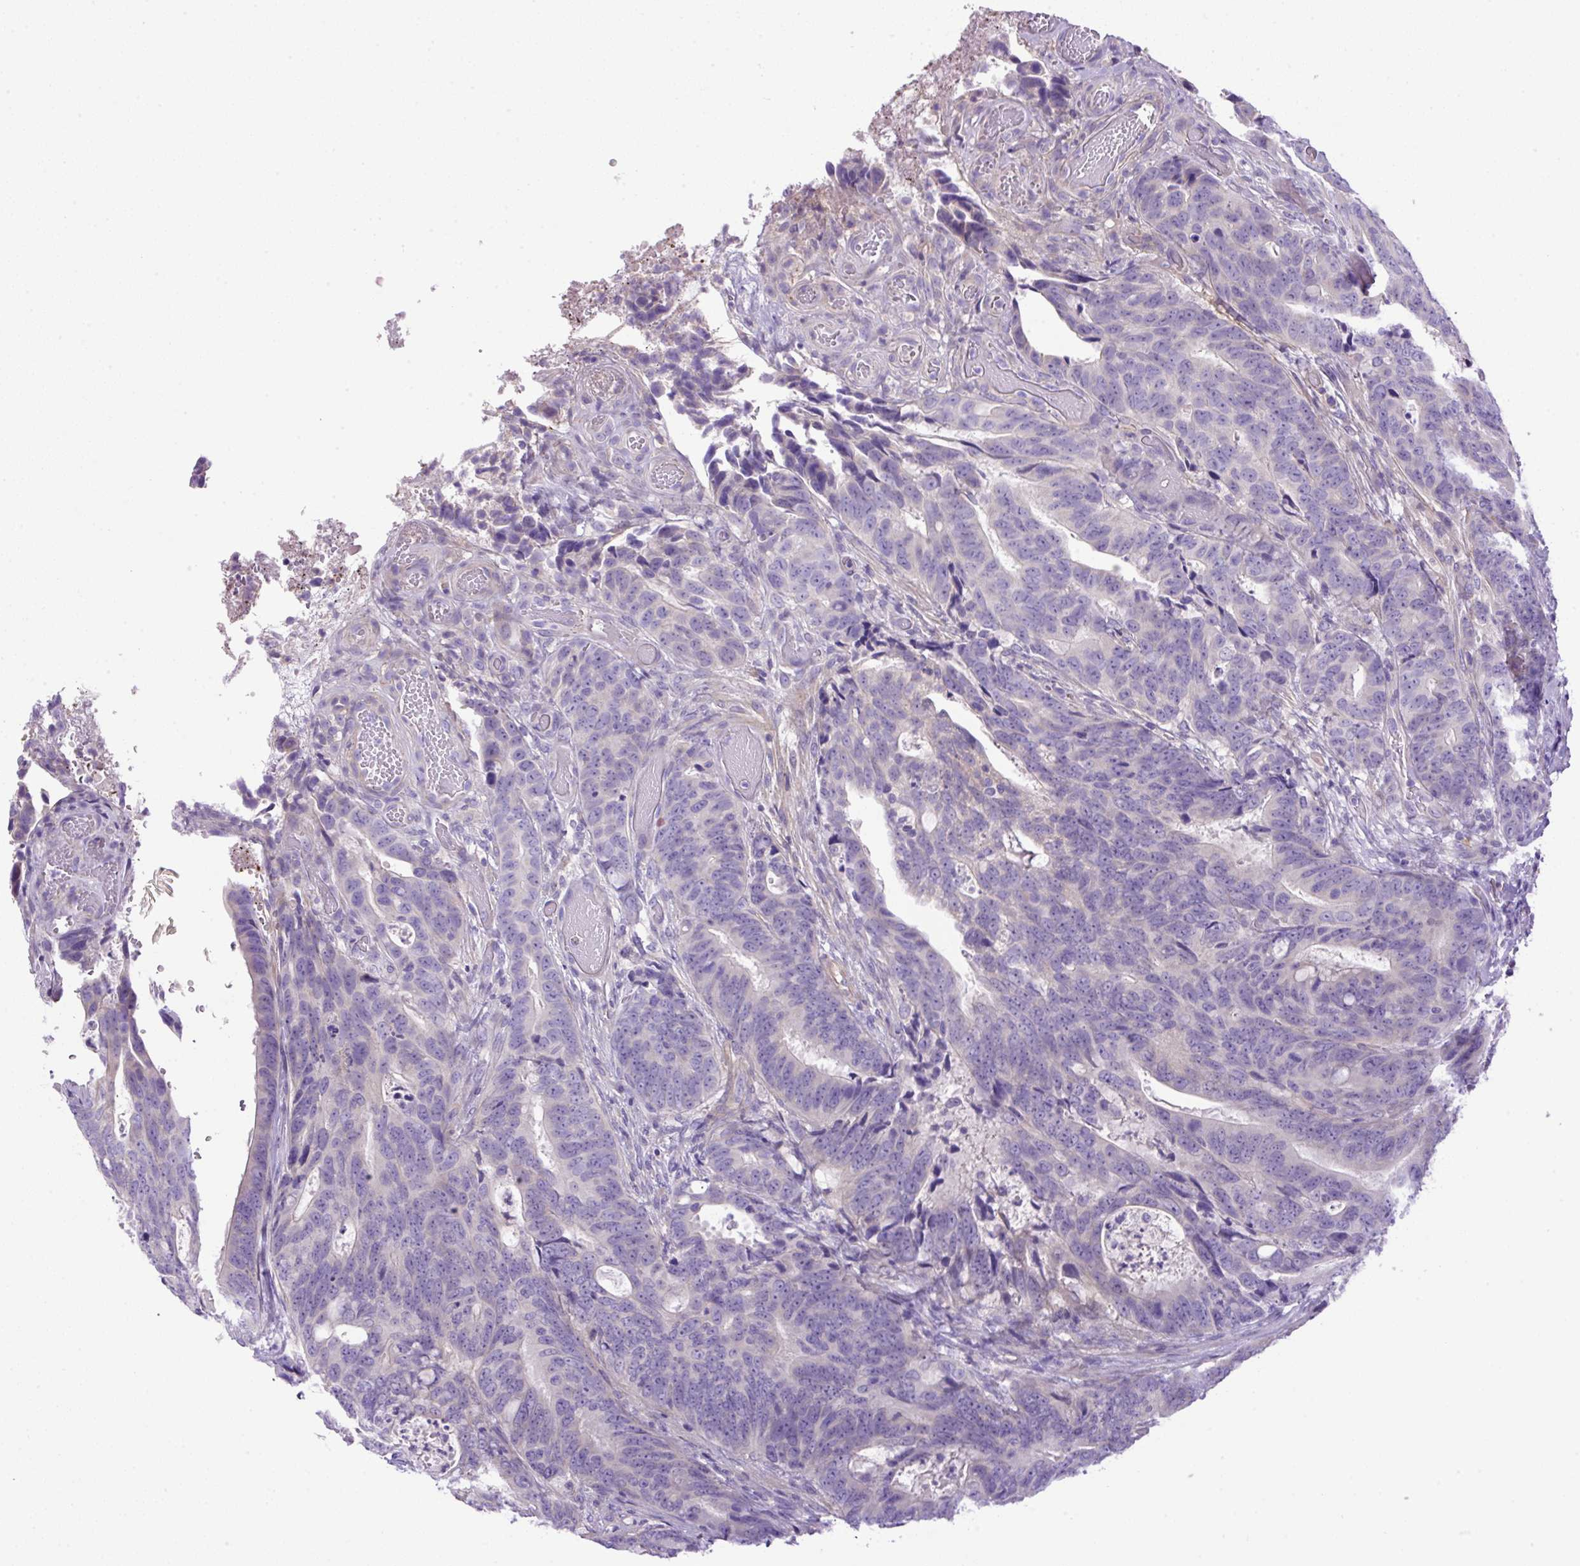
{"staining": {"intensity": "negative", "quantity": "none", "location": "none"}, "tissue": "colorectal cancer", "cell_type": "Tumor cells", "image_type": "cancer", "snomed": [{"axis": "morphology", "description": "Adenocarcinoma, NOS"}, {"axis": "topography", "description": "Colon"}], "caption": "IHC of colorectal adenocarcinoma demonstrates no staining in tumor cells.", "gene": "NPTN", "patient": {"sex": "female", "age": 82}}